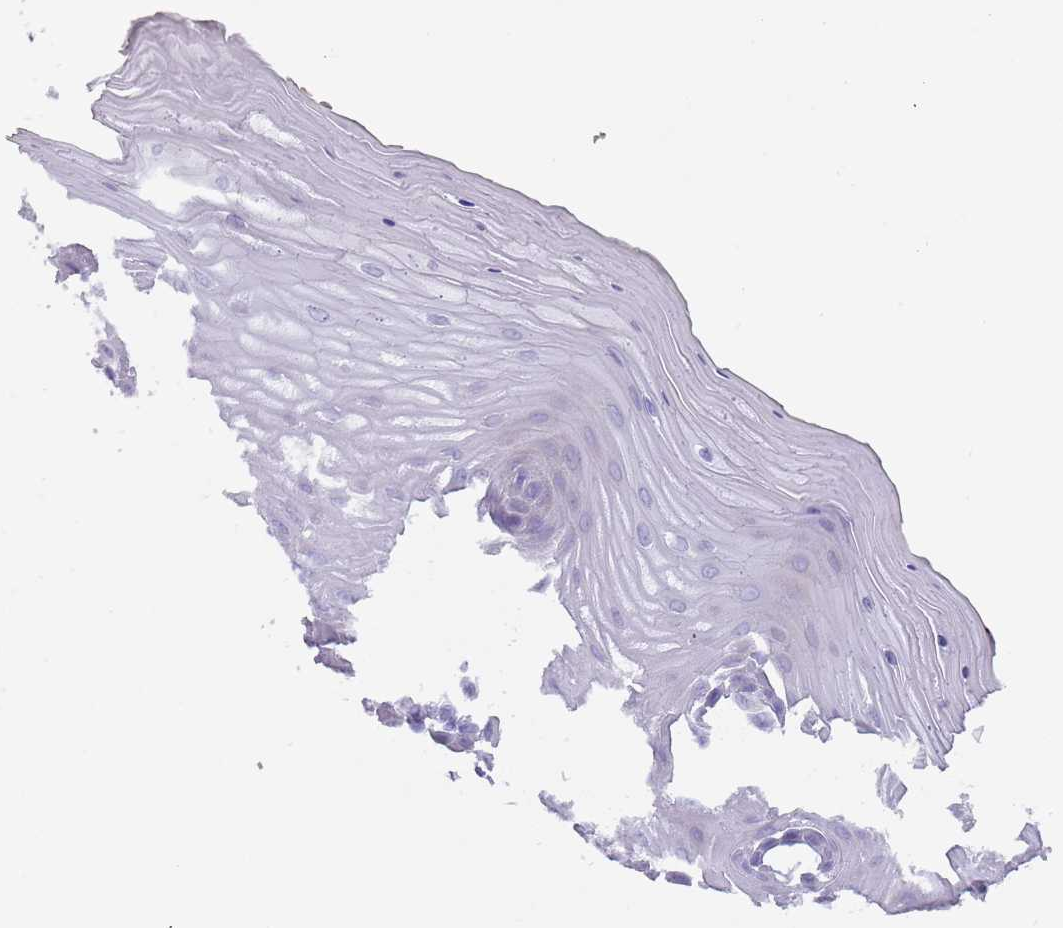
{"staining": {"intensity": "negative", "quantity": "none", "location": "none"}, "tissue": "cervix", "cell_type": "Glandular cells", "image_type": "normal", "snomed": [{"axis": "morphology", "description": "Normal tissue, NOS"}, {"axis": "topography", "description": "Cervix"}], "caption": "Glandular cells show no significant protein expression in normal cervix. Brightfield microscopy of immunohistochemistry (IHC) stained with DAB (brown) and hematoxylin (blue), captured at high magnification.", "gene": "TMEM251", "patient": {"sex": "female", "age": 55}}